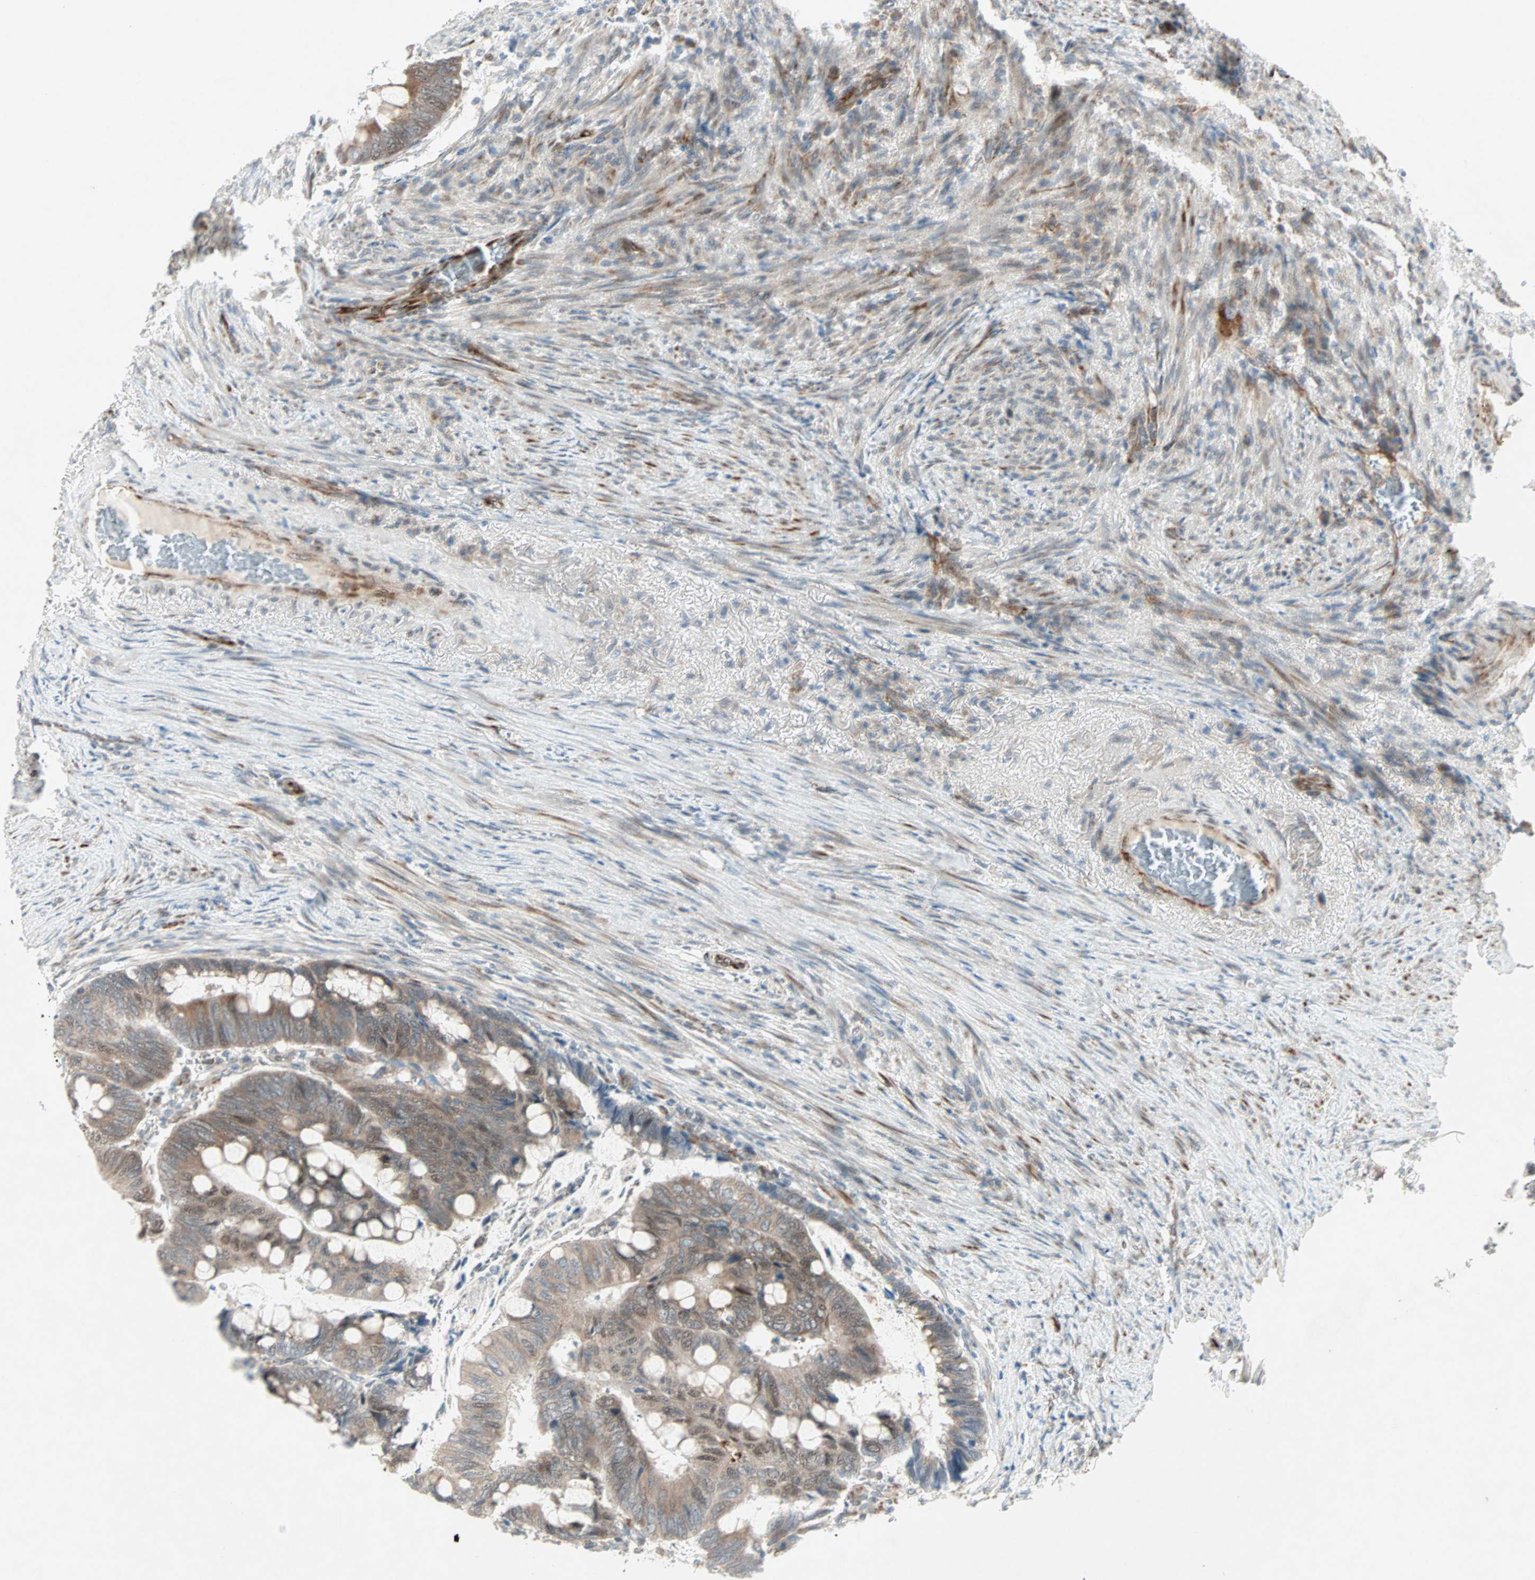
{"staining": {"intensity": "moderate", "quantity": ">75%", "location": "cytoplasmic/membranous,nuclear"}, "tissue": "colorectal cancer", "cell_type": "Tumor cells", "image_type": "cancer", "snomed": [{"axis": "morphology", "description": "Normal tissue, NOS"}, {"axis": "morphology", "description": "Adenocarcinoma, NOS"}, {"axis": "topography", "description": "Rectum"}, {"axis": "topography", "description": "Peripheral nerve tissue"}], "caption": "An image of human colorectal adenocarcinoma stained for a protein demonstrates moderate cytoplasmic/membranous and nuclear brown staining in tumor cells.", "gene": "ZNF37A", "patient": {"sex": "male", "age": 92}}